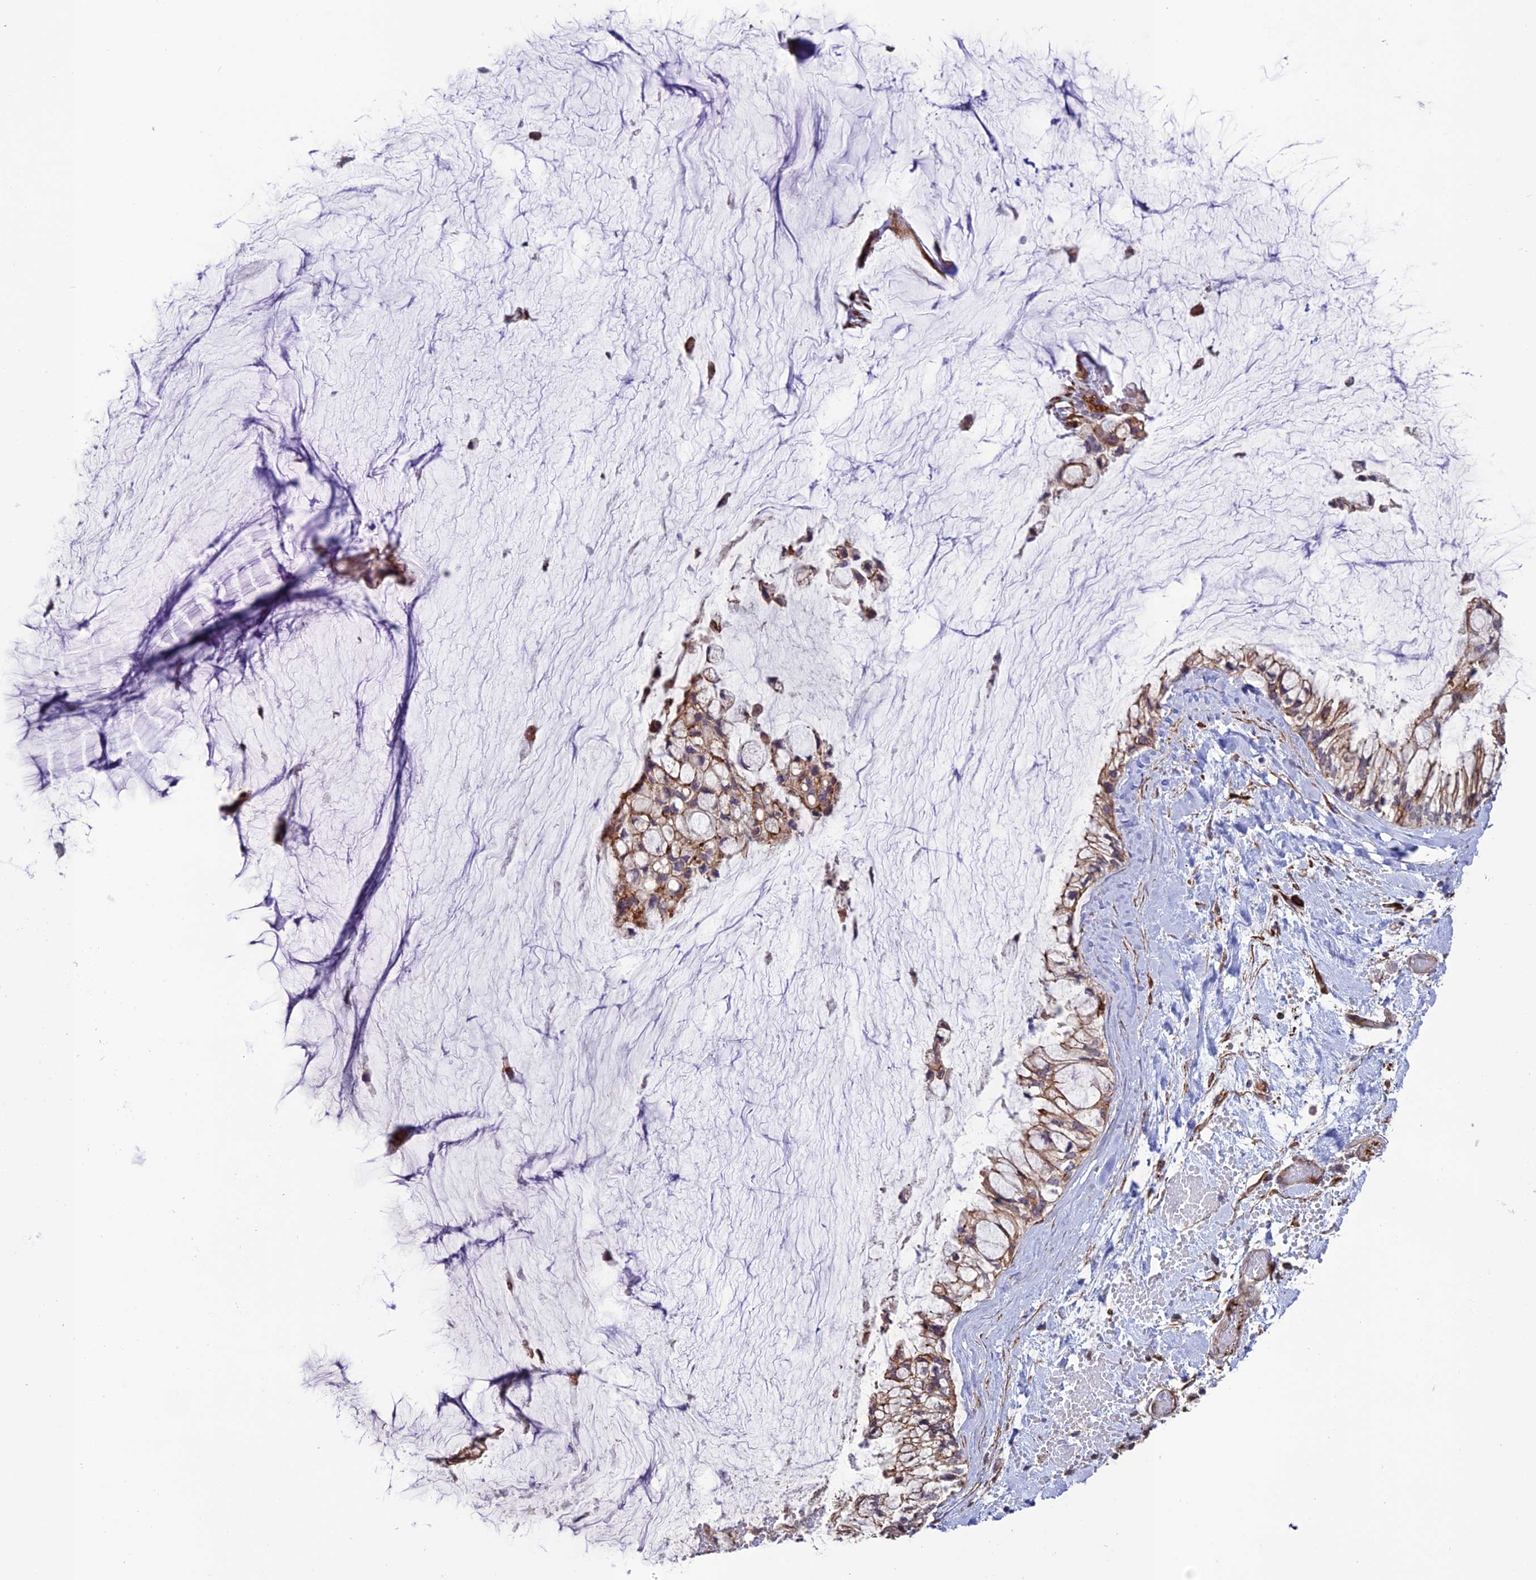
{"staining": {"intensity": "moderate", "quantity": ">75%", "location": "cytoplasmic/membranous"}, "tissue": "ovarian cancer", "cell_type": "Tumor cells", "image_type": "cancer", "snomed": [{"axis": "morphology", "description": "Cystadenocarcinoma, mucinous, NOS"}, {"axis": "topography", "description": "Ovary"}], "caption": "Tumor cells show medium levels of moderate cytoplasmic/membranous expression in approximately >75% of cells in human ovarian cancer (mucinous cystadenocarcinoma).", "gene": "TNIP3", "patient": {"sex": "female", "age": 39}}